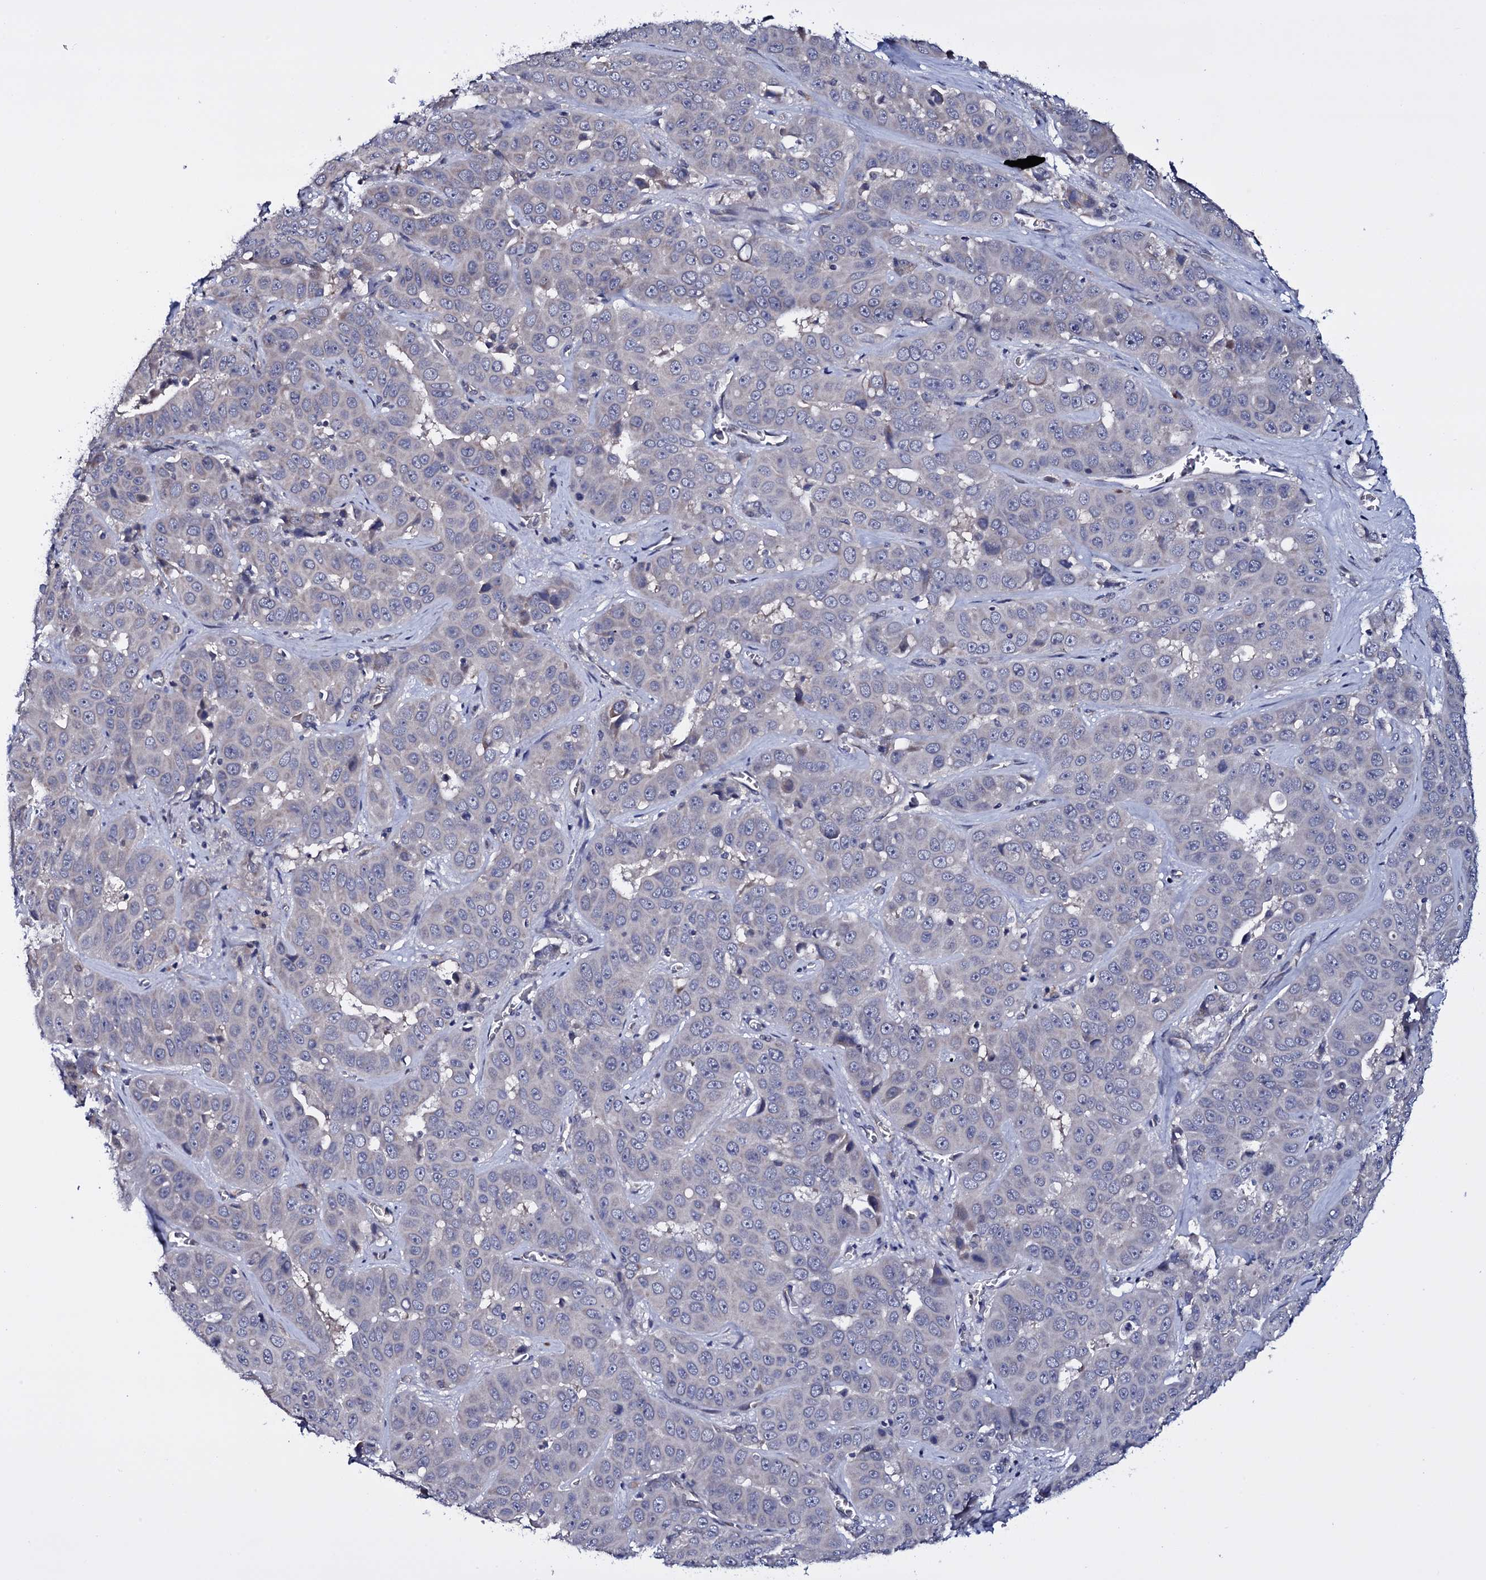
{"staining": {"intensity": "negative", "quantity": "none", "location": "none"}, "tissue": "liver cancer", "cell_type": "Tumor cells", "image_type": "cancer", "snomed": [{"axis": "morphology", "description": "Cholangiocarcinoma"}, {"axis": "topography", "description": "Liver"}], "caption": "Immunohistochemistry (IHC) image of human cholangiocarcinoma (liver) stained for a protein (brown), which reveals no staining in tumor cells. (Immunohistochemistry, brightfield microscopy, high magnification).", "gene": "GAREM1", "patient": {"sex": "female", "age": 52}}